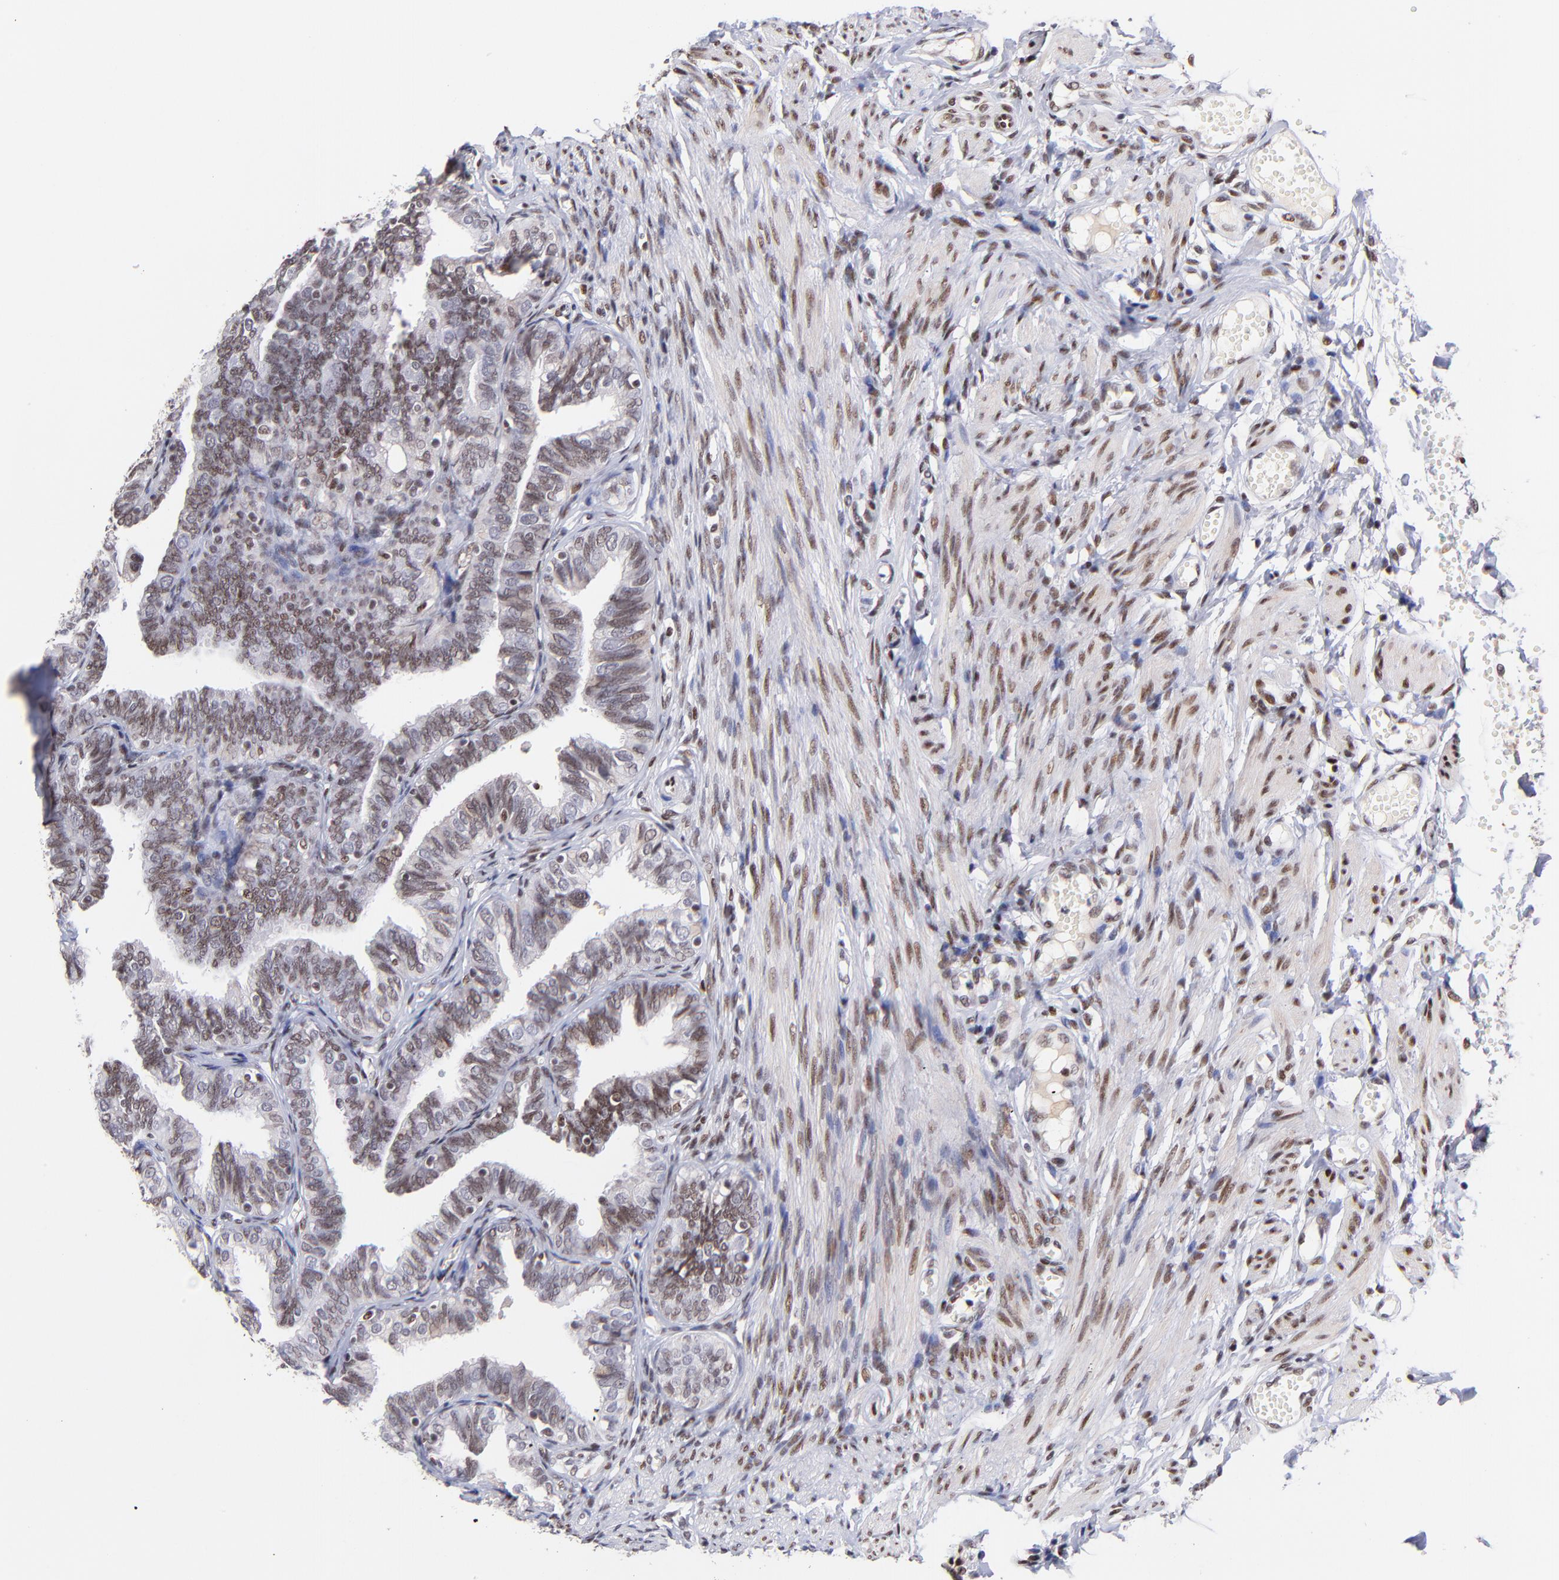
{"staining": {"intensity": "moderate", "quantity": ">75%", "location": "nuclear"}, "tissue": "fallopian tube", "cell_type": "Glandular cells", "image_type": "normal", "snomed": [{"axis": "morphology", "description": "Normal tissue, NOS"}, {"axis": "topography", "description": "Fallopian tube"}], "caption": "Immunohistochemical staining of unremarkable human fallopian tube shows >75% levels of moderate nuclear protein staining in about >75% of glandular cells. (DAB IHC with brightfield microscopy, high magnification).", "gene": "MIDEAS", "patient": {"sex": "female", "age": 46}}